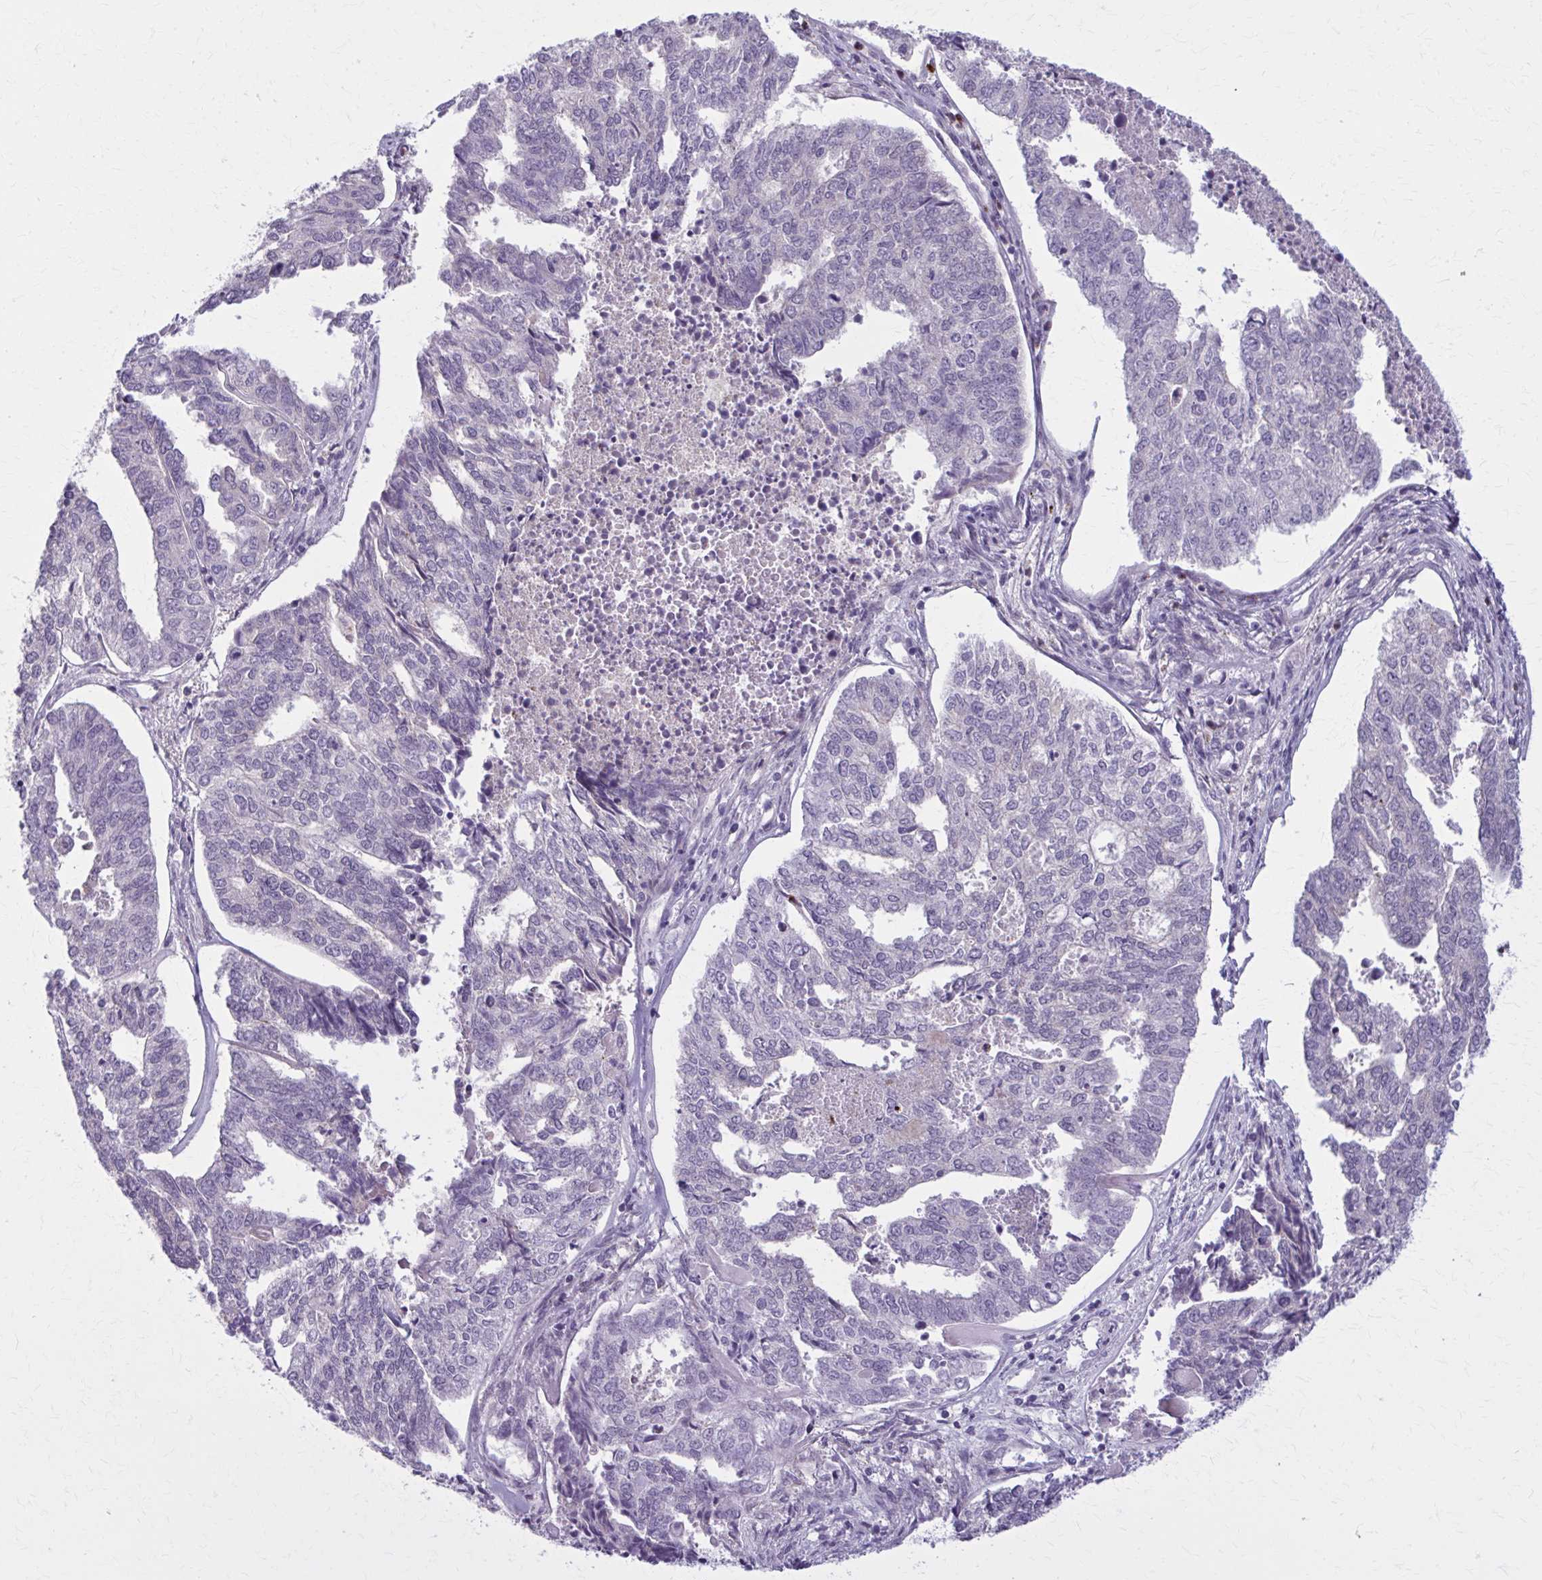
{"staining": {"intensity": "negative", "quantity": "none", "location": "none"}, "tissue": "endometrial cancer", "cell_type": "Tumor cells", "image_type": "cancer", "snomed": [{"axis": "morphology", "description": "Adenocarcinoma, NOS"}, {"axis": "topography", "description": "Endometrium"}], "caption": "Photomicrograph shows no protein expression in tumor cells of adenocarcinoma (endometrial) tissue. (Brightfield microscopy of DAB (3,3'-diaminobenzidine) immunohistochemistry (IHC) at high magnification).", "gene": "NUMBL", "patient": {"sex": "female", "age": 73}}